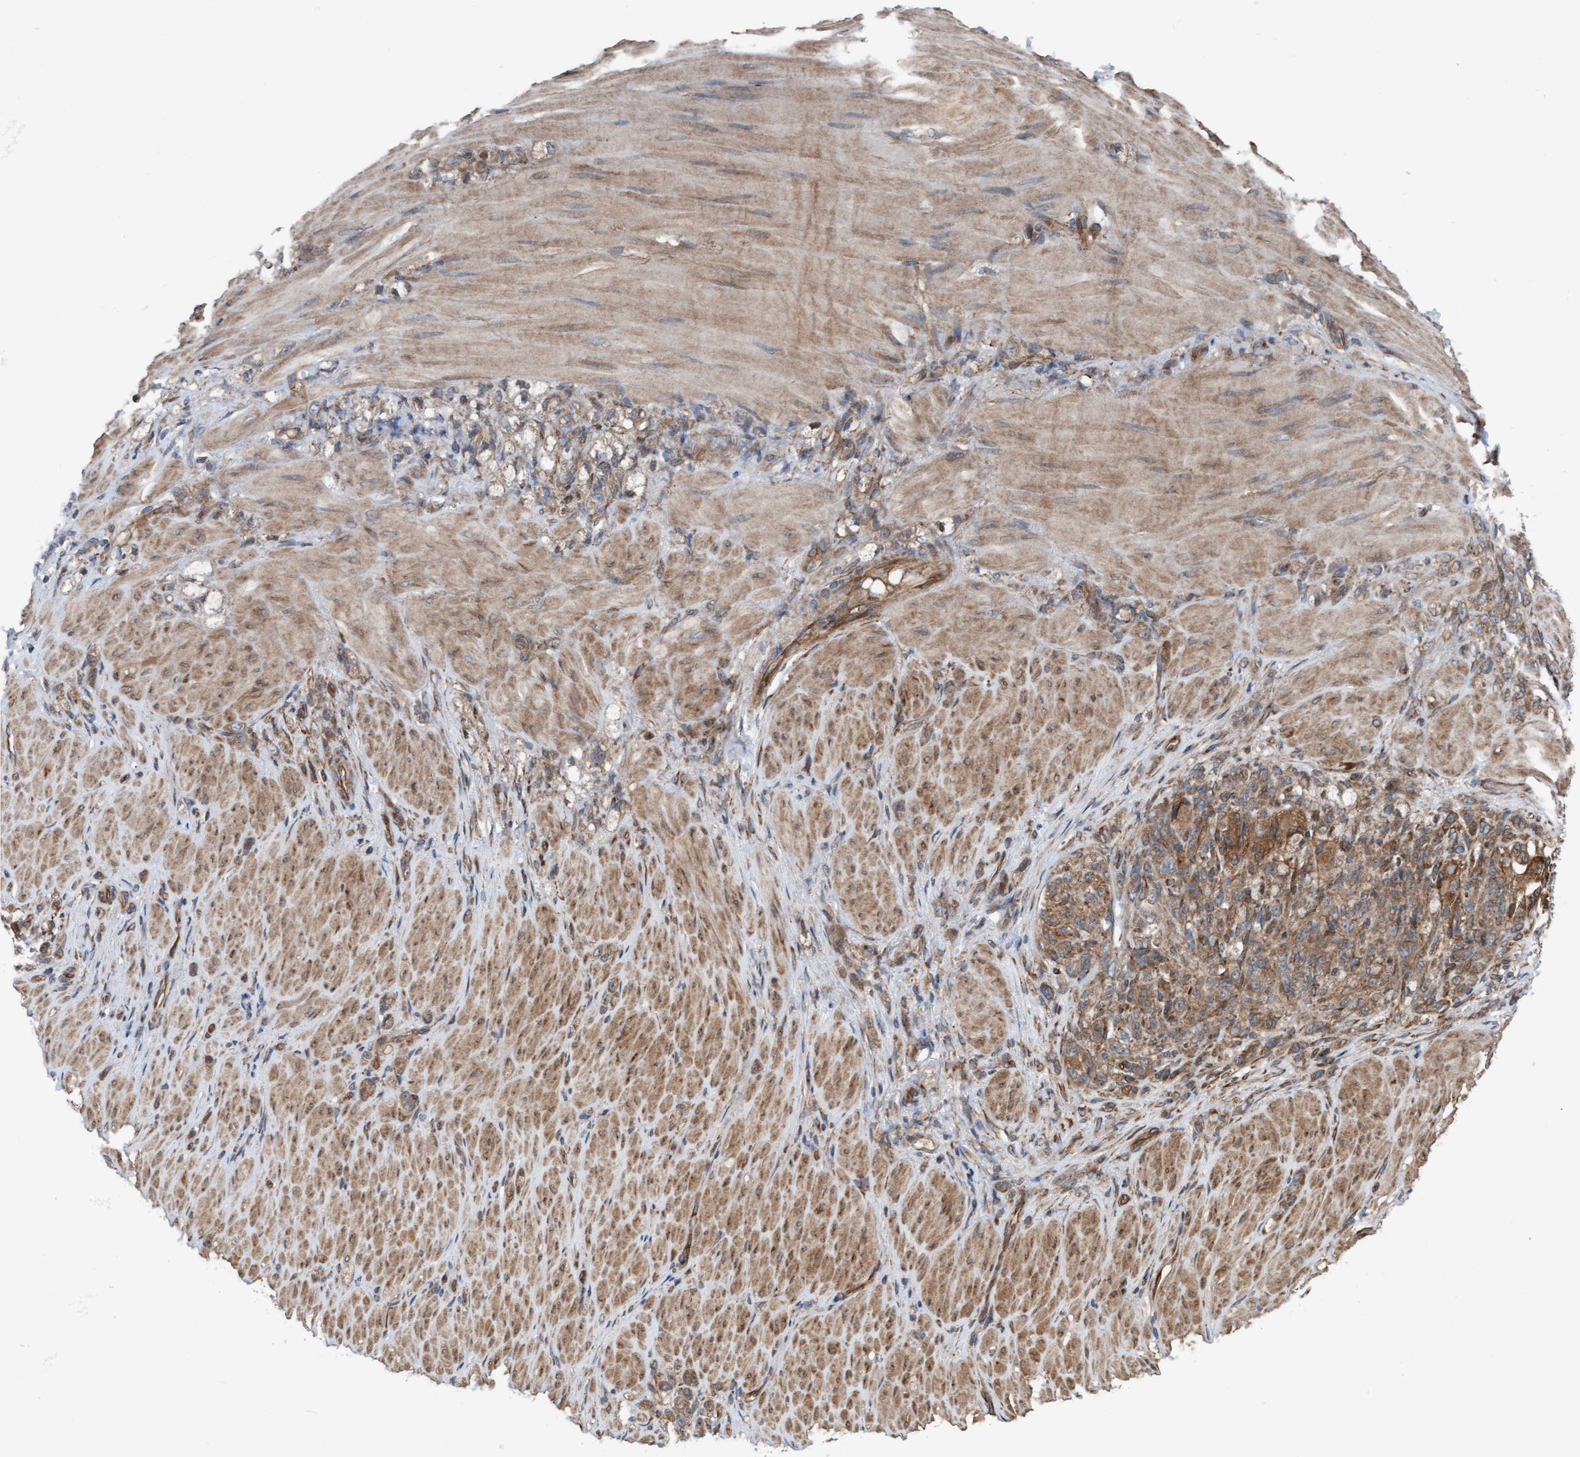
{"staining": {"intensity": "weak", "quantity": ">75%", "location": "cytoplasmic/membranous"}, "tissue": "stomach cancer", "cell_type": "Tumor cells", "image_type": "cancer", "snomed": [{"axis": "morphology", "description": "Normal tissue, NOS"}, {"axis": "morphology", "description": "Adenocarcinoma, NOS"}, {"axis": "topography", "description": "Stomach"}], "caption": "A brown stain shows weak cytoplasmic/membranous staining of a protein in human stomach adenocarcinoma tumor cells.", "gene": "RAP1GAP2", "patient": {"sex": "male", "age": 82}}